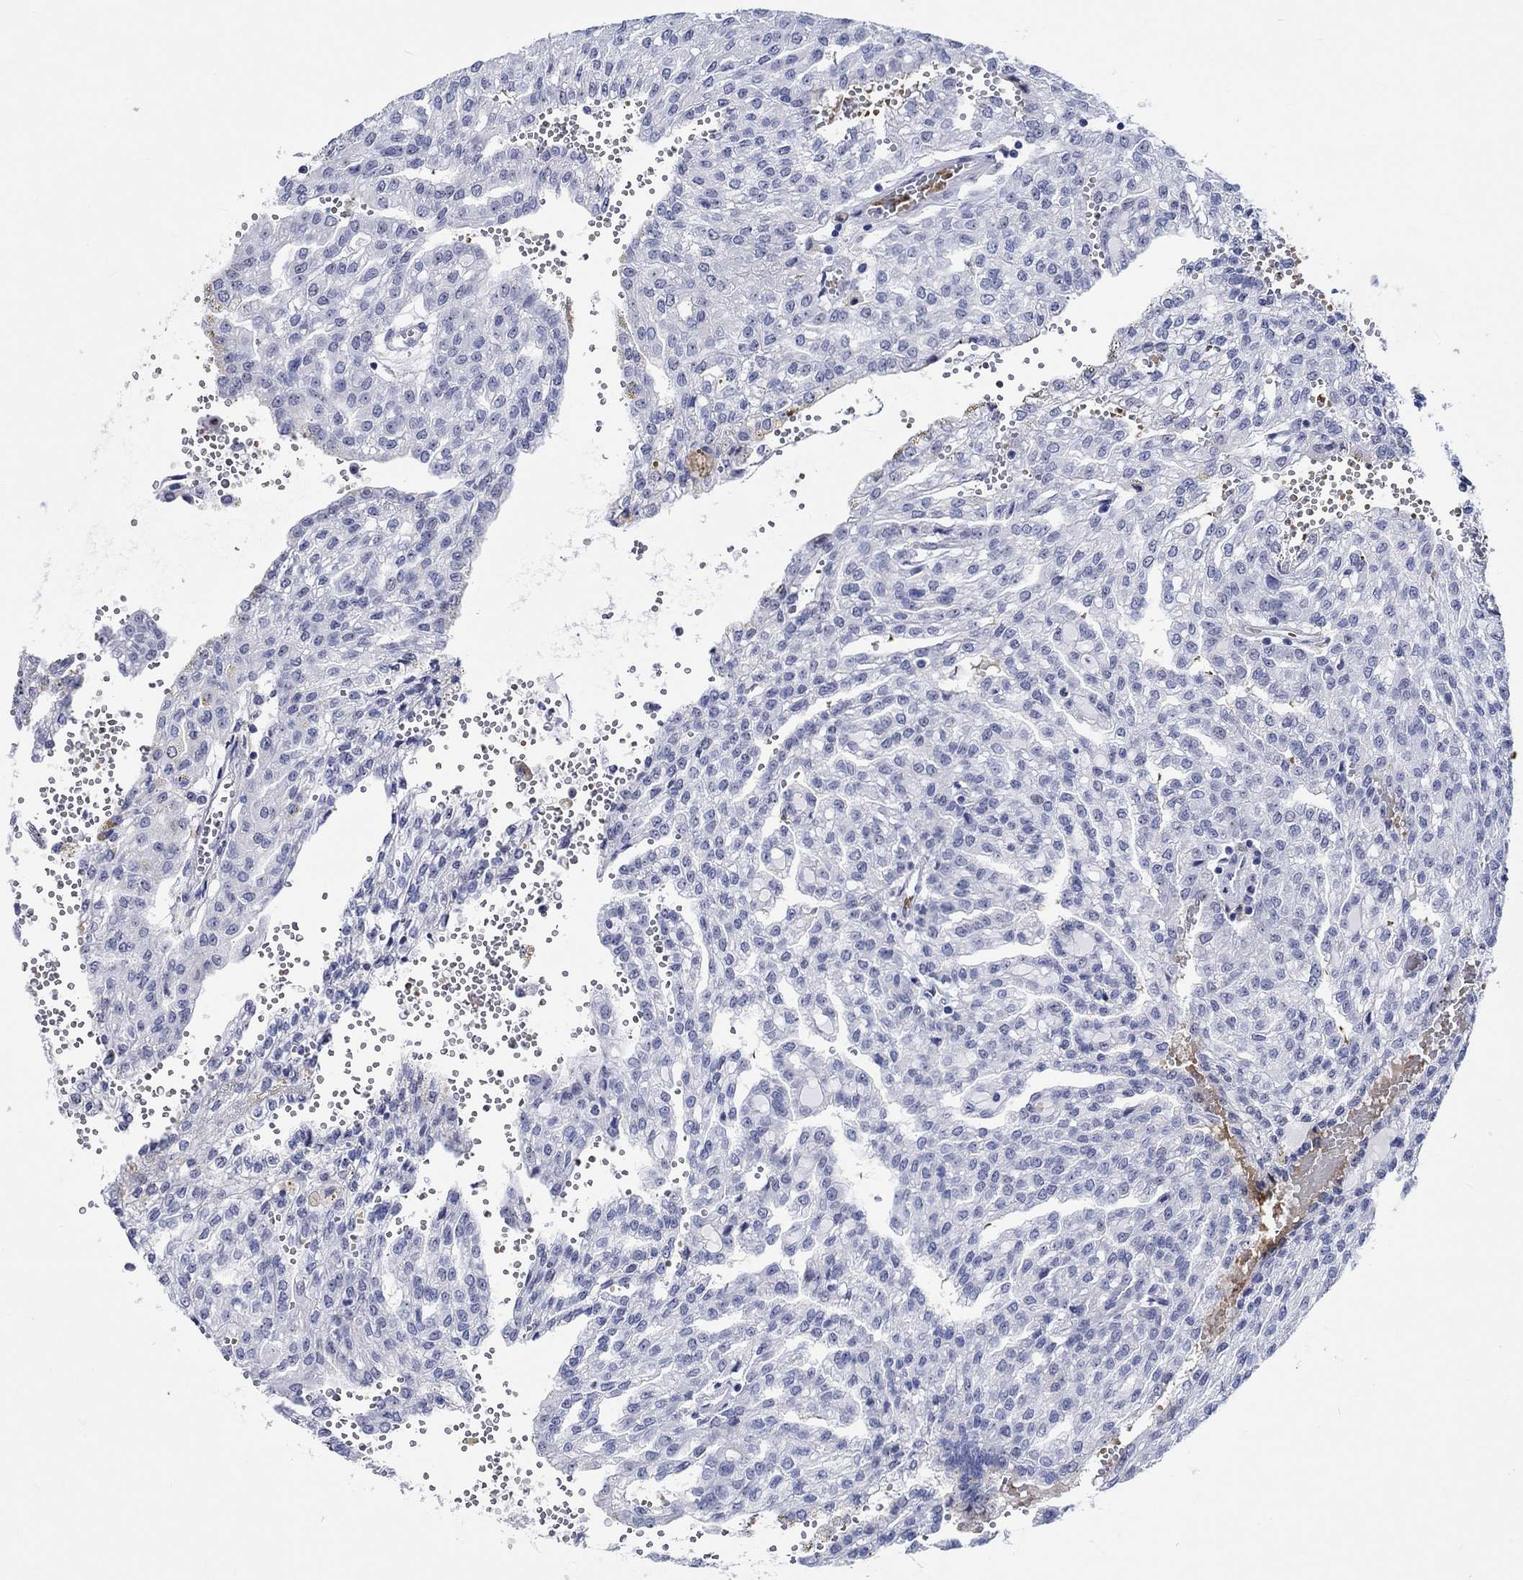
{"staining": {"intensity": "negative", "quantity": "none", "location": "none"}, "tissue": "renal cancer", "cell_type": "Tumor cells", "image_type": "cancer", "snomed": [{"axis": "morphology", "description": "Adenocarcinoma, NOS"}, {"axis": "topography", "description": "Kidney"}], "caption": "High power microscopy photomicrograph of an immunohistochemistry (IHC) image of adenocarcinoma (renal), revealing no significant positivity in tumor cells.", "gene": "ZNF446", "patient": {"sex": "male", "age": 63}}